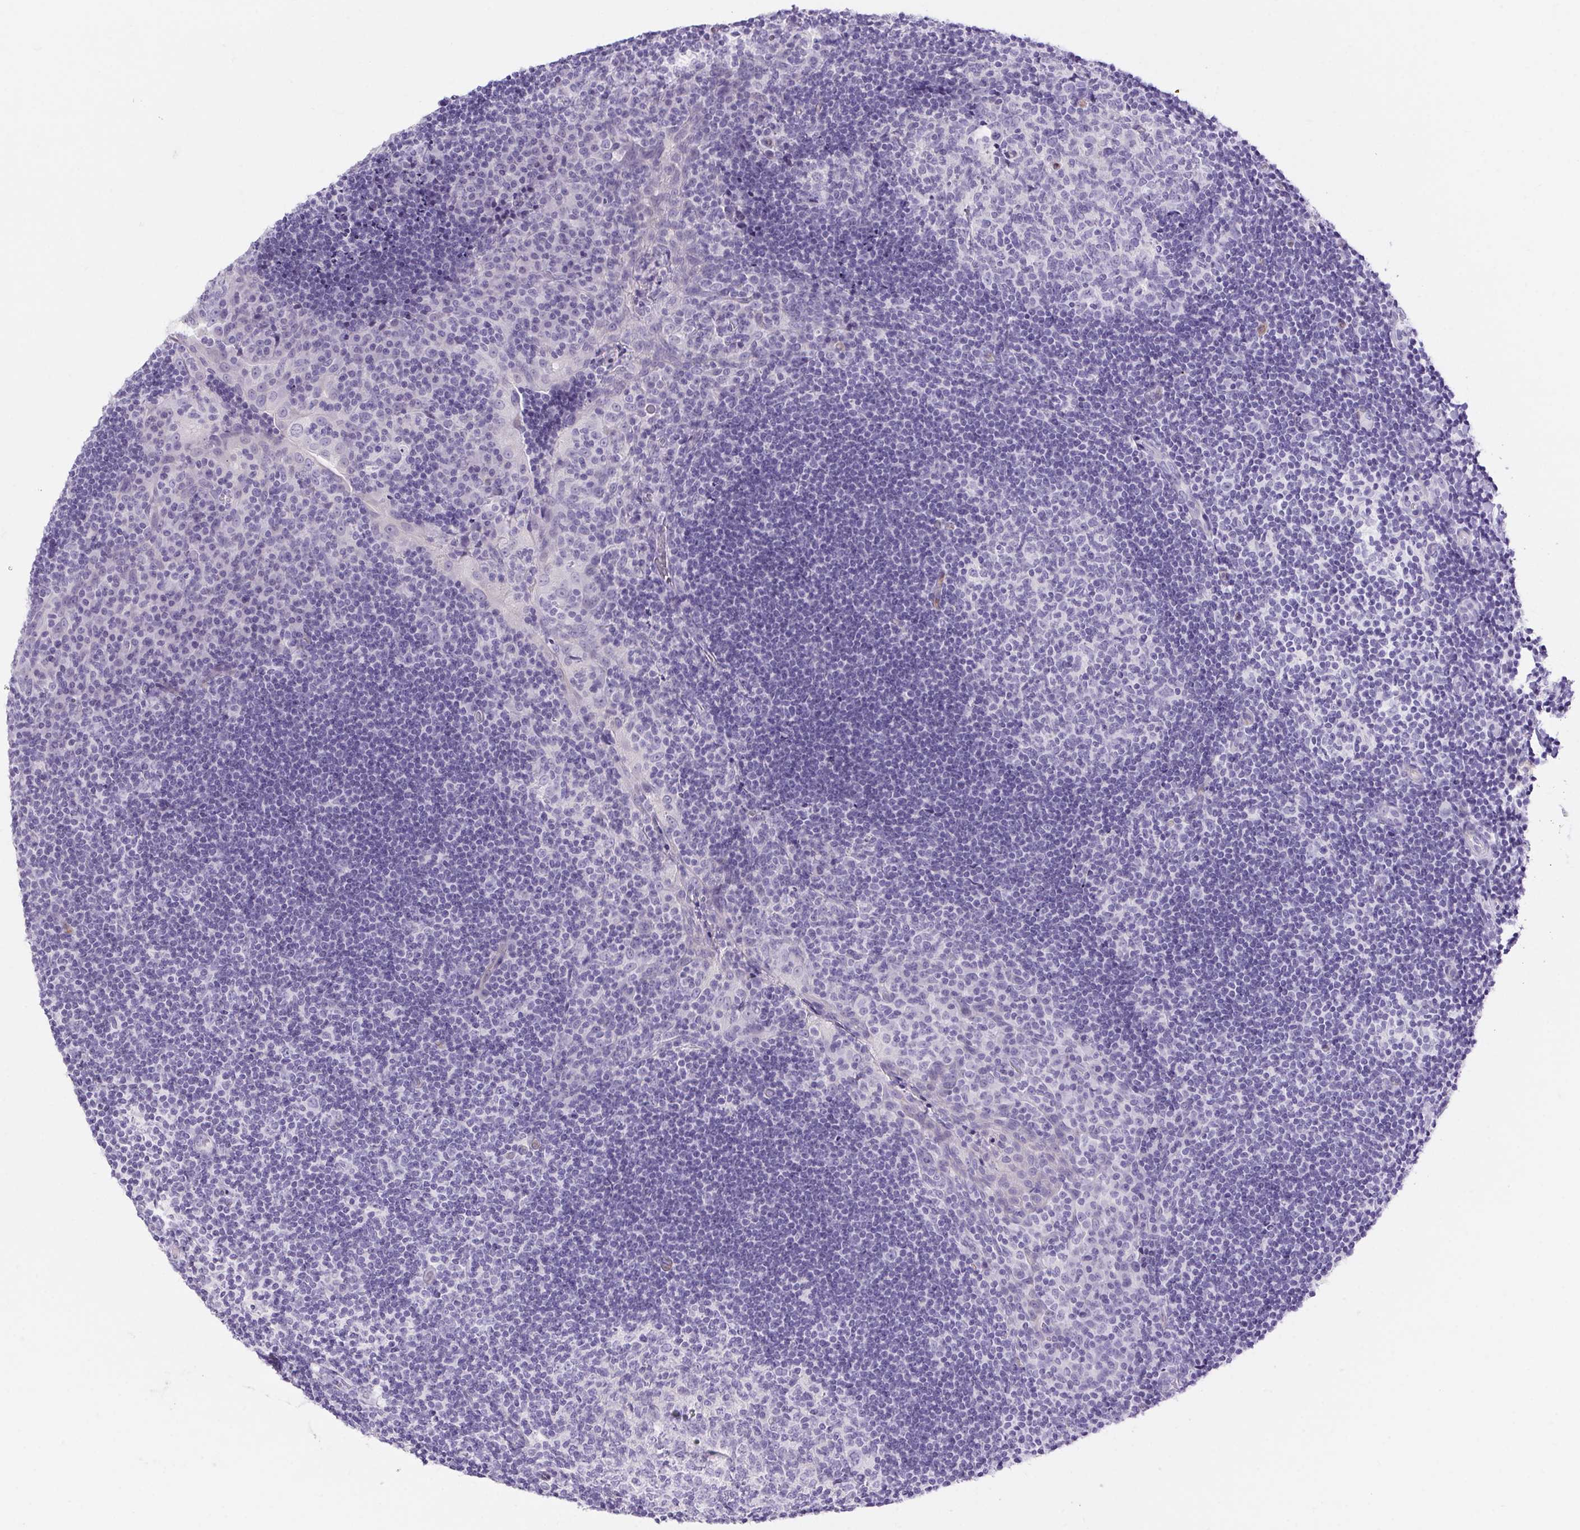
{"staining": {"intensity": "negative", "quantity": "none", "location": "none"}, "tissue": "tonsil", "cell_type": "Germinal center cells", "image_type": "normal", "snomed": [{"axis": "morphology", "description": "Normal tissue, NOS"}, {"axis": "topography", "description": "Tonsil"}], "caption": "Immunohistochemistry (IHC) of normal human tonsil demonstrates no positivity in germinal center cells. (DAB (3,3'-diaminobenzidine) immunohistochemistry (IHC) with hematoxylin counter stain).", "gene": "ERP27", "patient": {"sex": "male", "age": 17}}